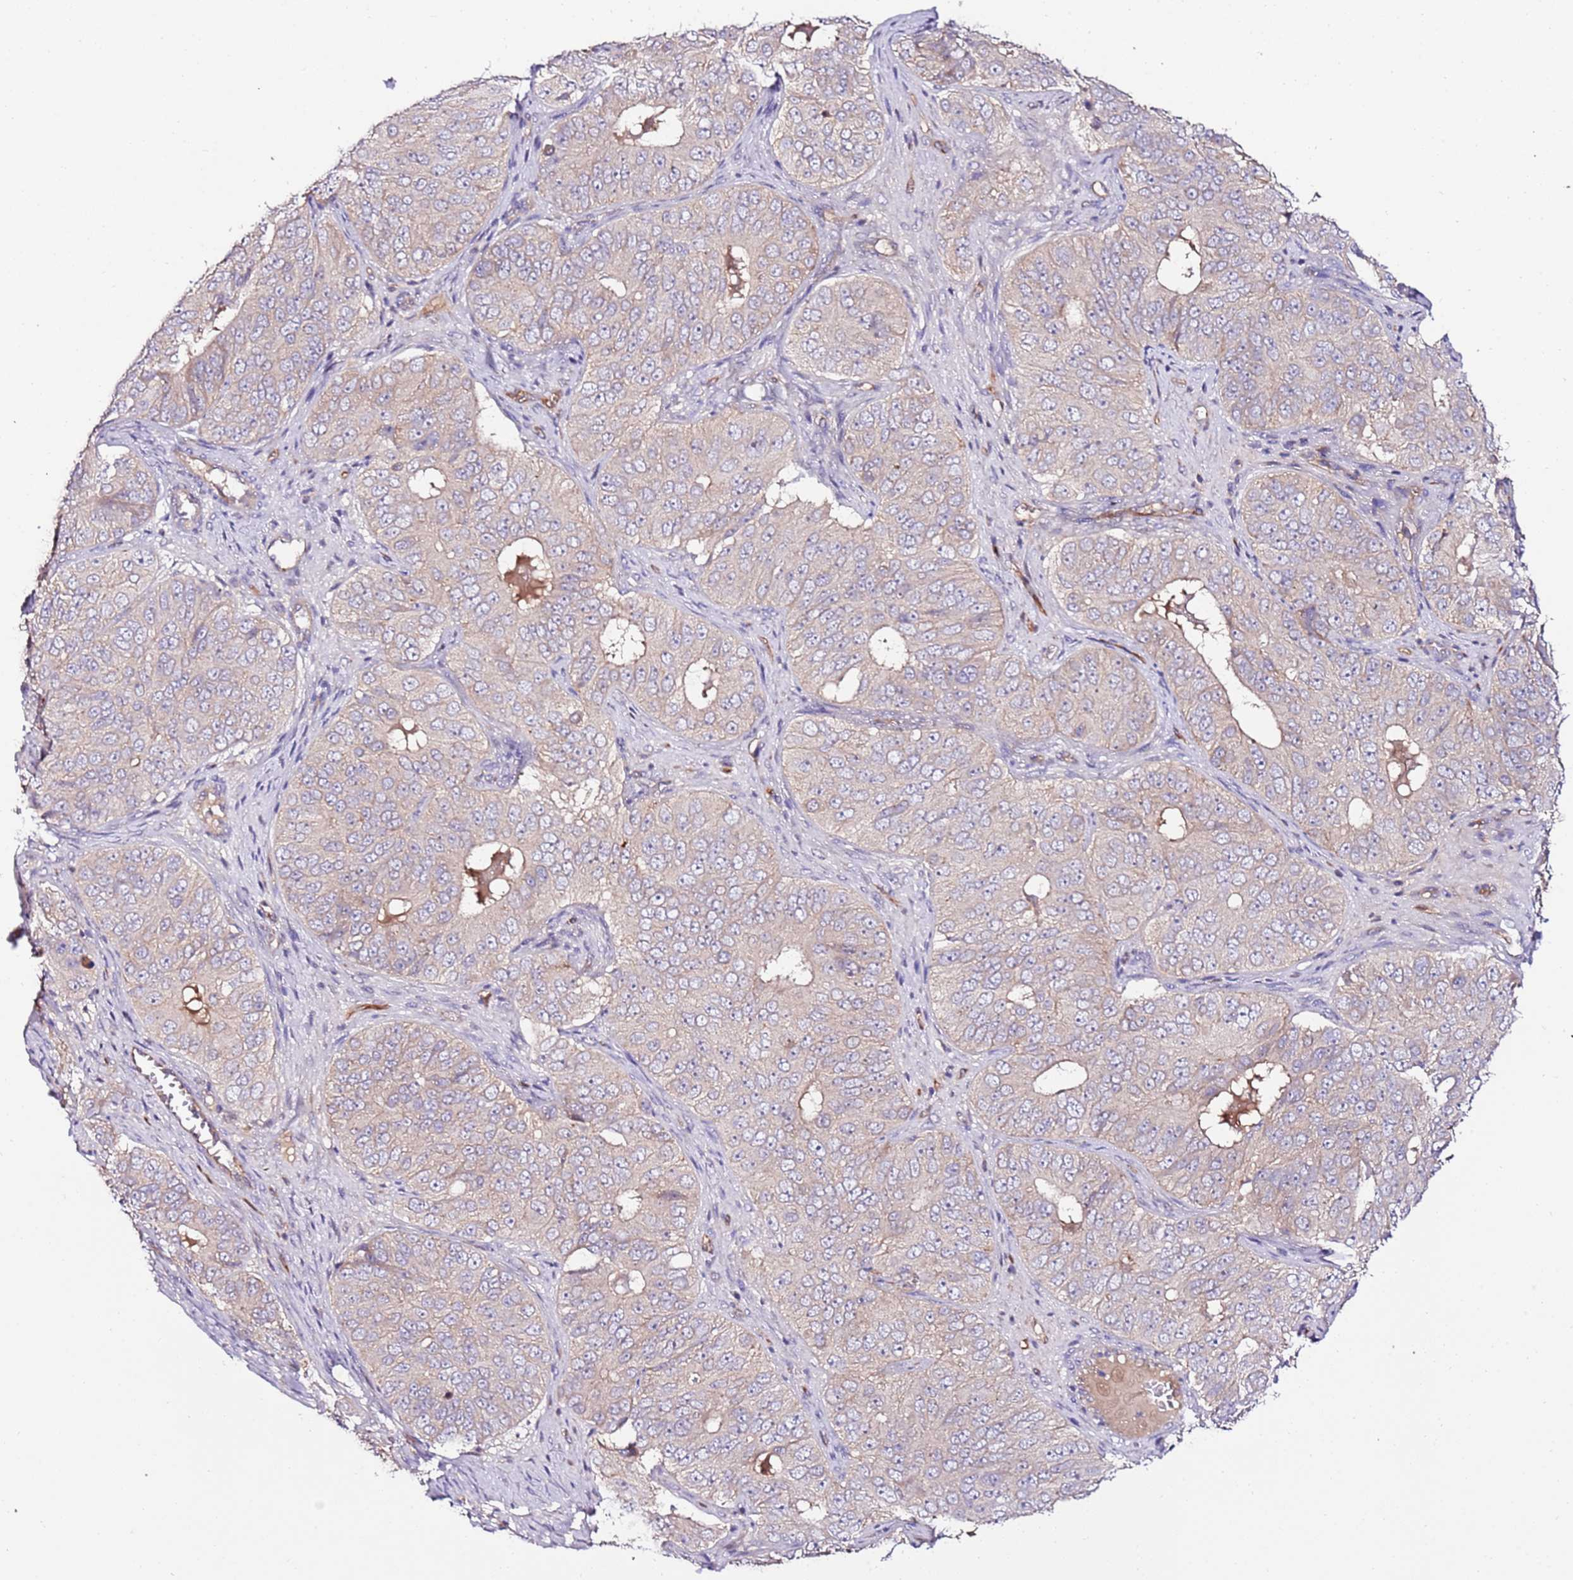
{"staining": {"intensity": "weak", "quantity": "<25%", "location": "cytoplasmic/membranous"}, "tissue": "ovarian cancer", "cell_type": "Tumor cells", "image_type": "cancer", "snomed": [{"axis": "morphology", "description": "Carcinoma, endometroid"}, {"axis": "topography", "description": "Ovary"}], "caption": "High magnification brightfield microscopy of ovarian cancer (endometroid carcinoma) stained with DAB (3,3'-diaminobenzidine) (brown) and counterstained with hematoxylin (blue): tumor cells show no significant expression.", "gene": "FLVCR1", "patient": {"sex": "female", "age": 51}}